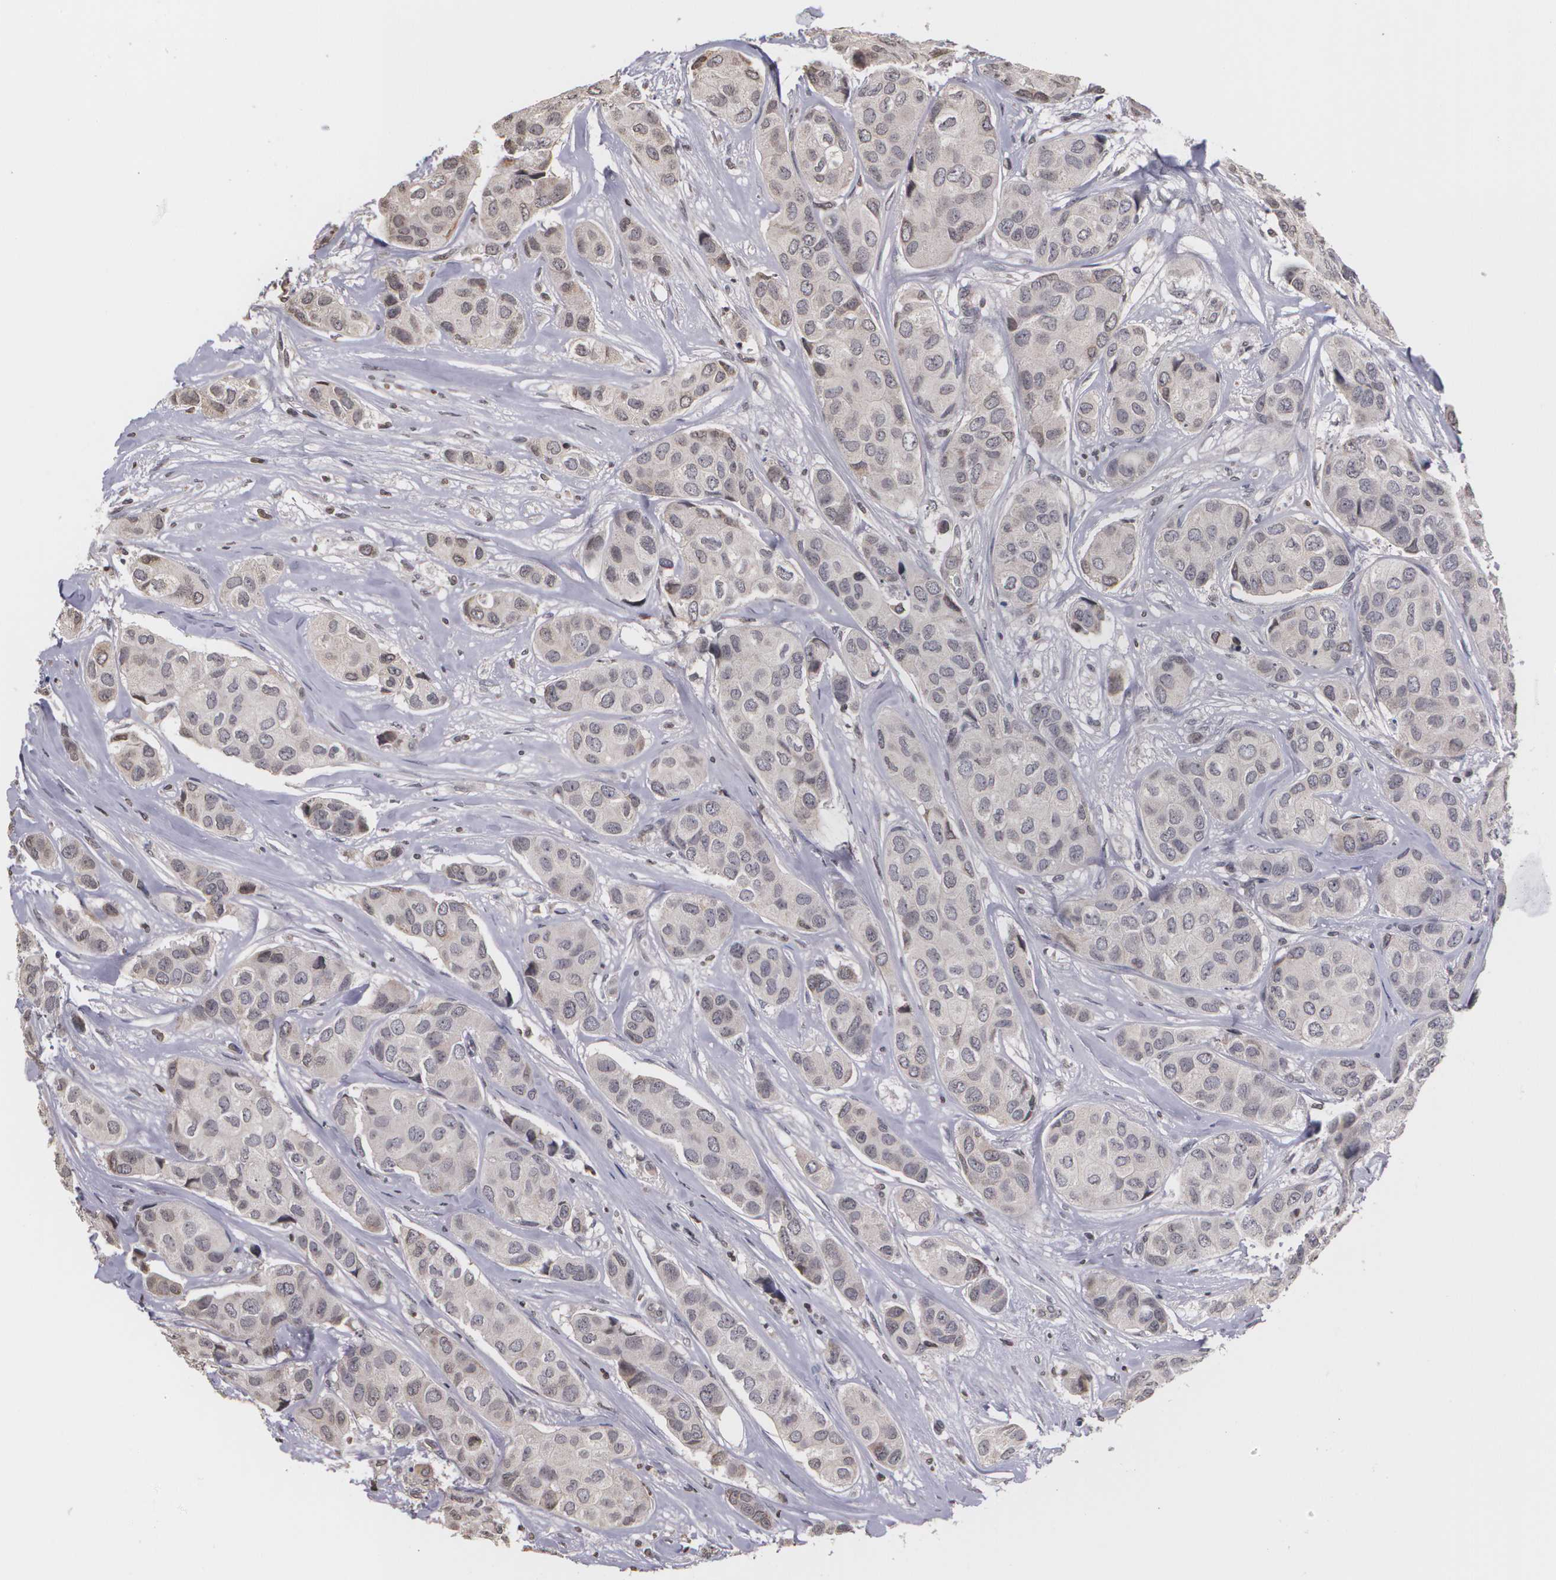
{"staining": {"intensity": "negative", "quantity": "none", "location": "none"}, "tissue": "breast cancer", "cell_type": "Tumor cells", "image_type": "cancer", "snomed": [{"axis": "morphology", "description": "Duct carcinoma"}, {"axis": "topography", "description": "Breast"}], "caption": "This is a image of IHC staining of breast intraductal carcinoma, which shows no staining in tumor cells. (DAB (3,3'-diaminobenzidine) immunohistochemistry (IHC), high magnification).", "gene": "THRB", "patient": {"sex": "female", "age": 68}}